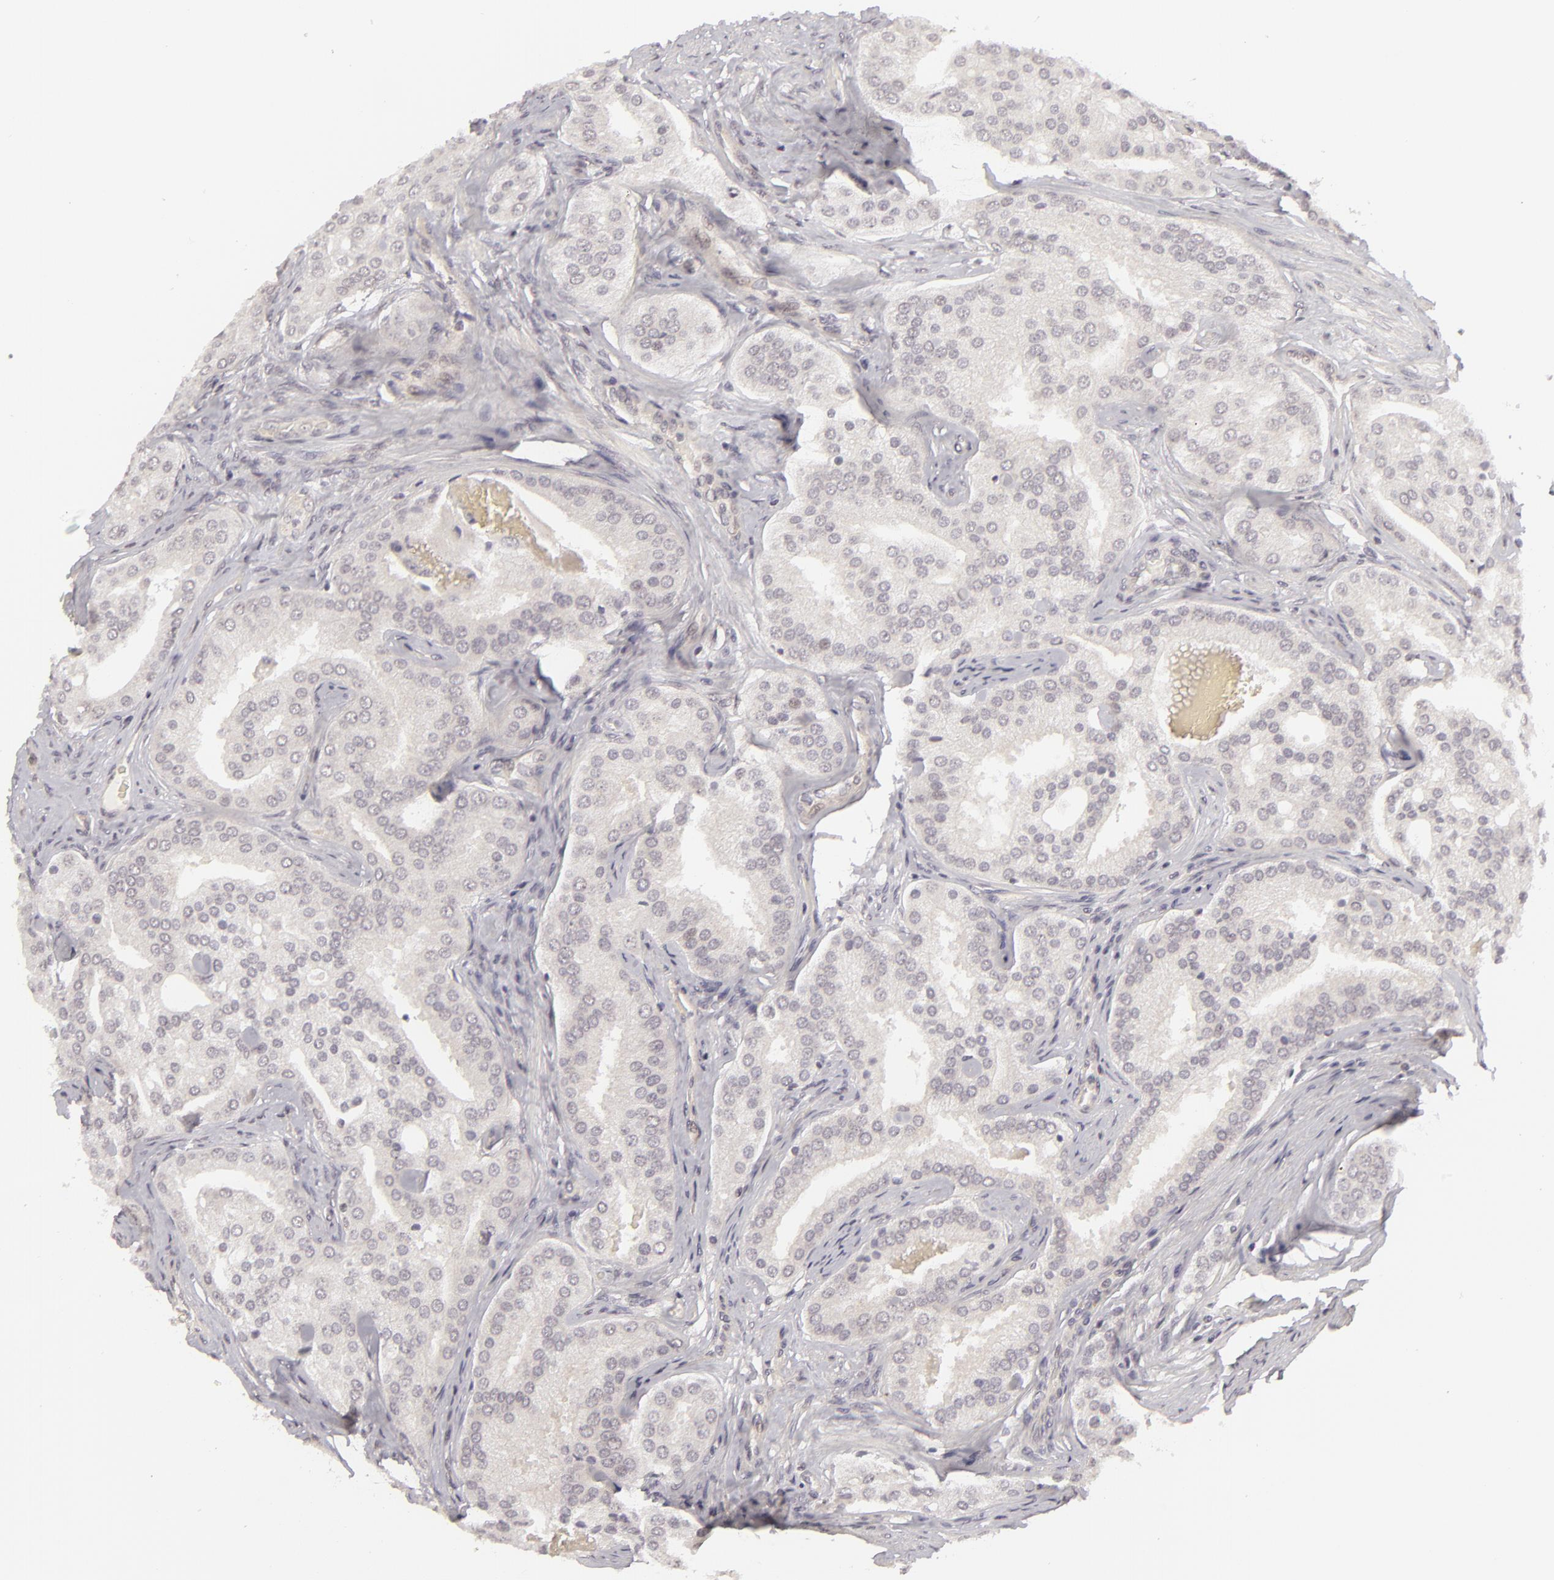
{"staining": {"intensity": "weak", "quantity": "25%-75%", "location": "cytoplasmic/membranous"}, "tissue": "prostate cancer", "cell_type": "Tumor cells", "image_type": "cancer", "snomed": [{"axis": "morphology", "description": "Adenocarcinoma, High grade"}, {"axis": "topography", "description": "Prostate"}], "caption": "Protein staining exhibits weak cytoplasmic/membranous positivity in about 25%-75% of tumor cells in prostate adenocarcinoma (high-grade).", "gene": "DLG3", "patient": {"sex": "male", "age": 64}}